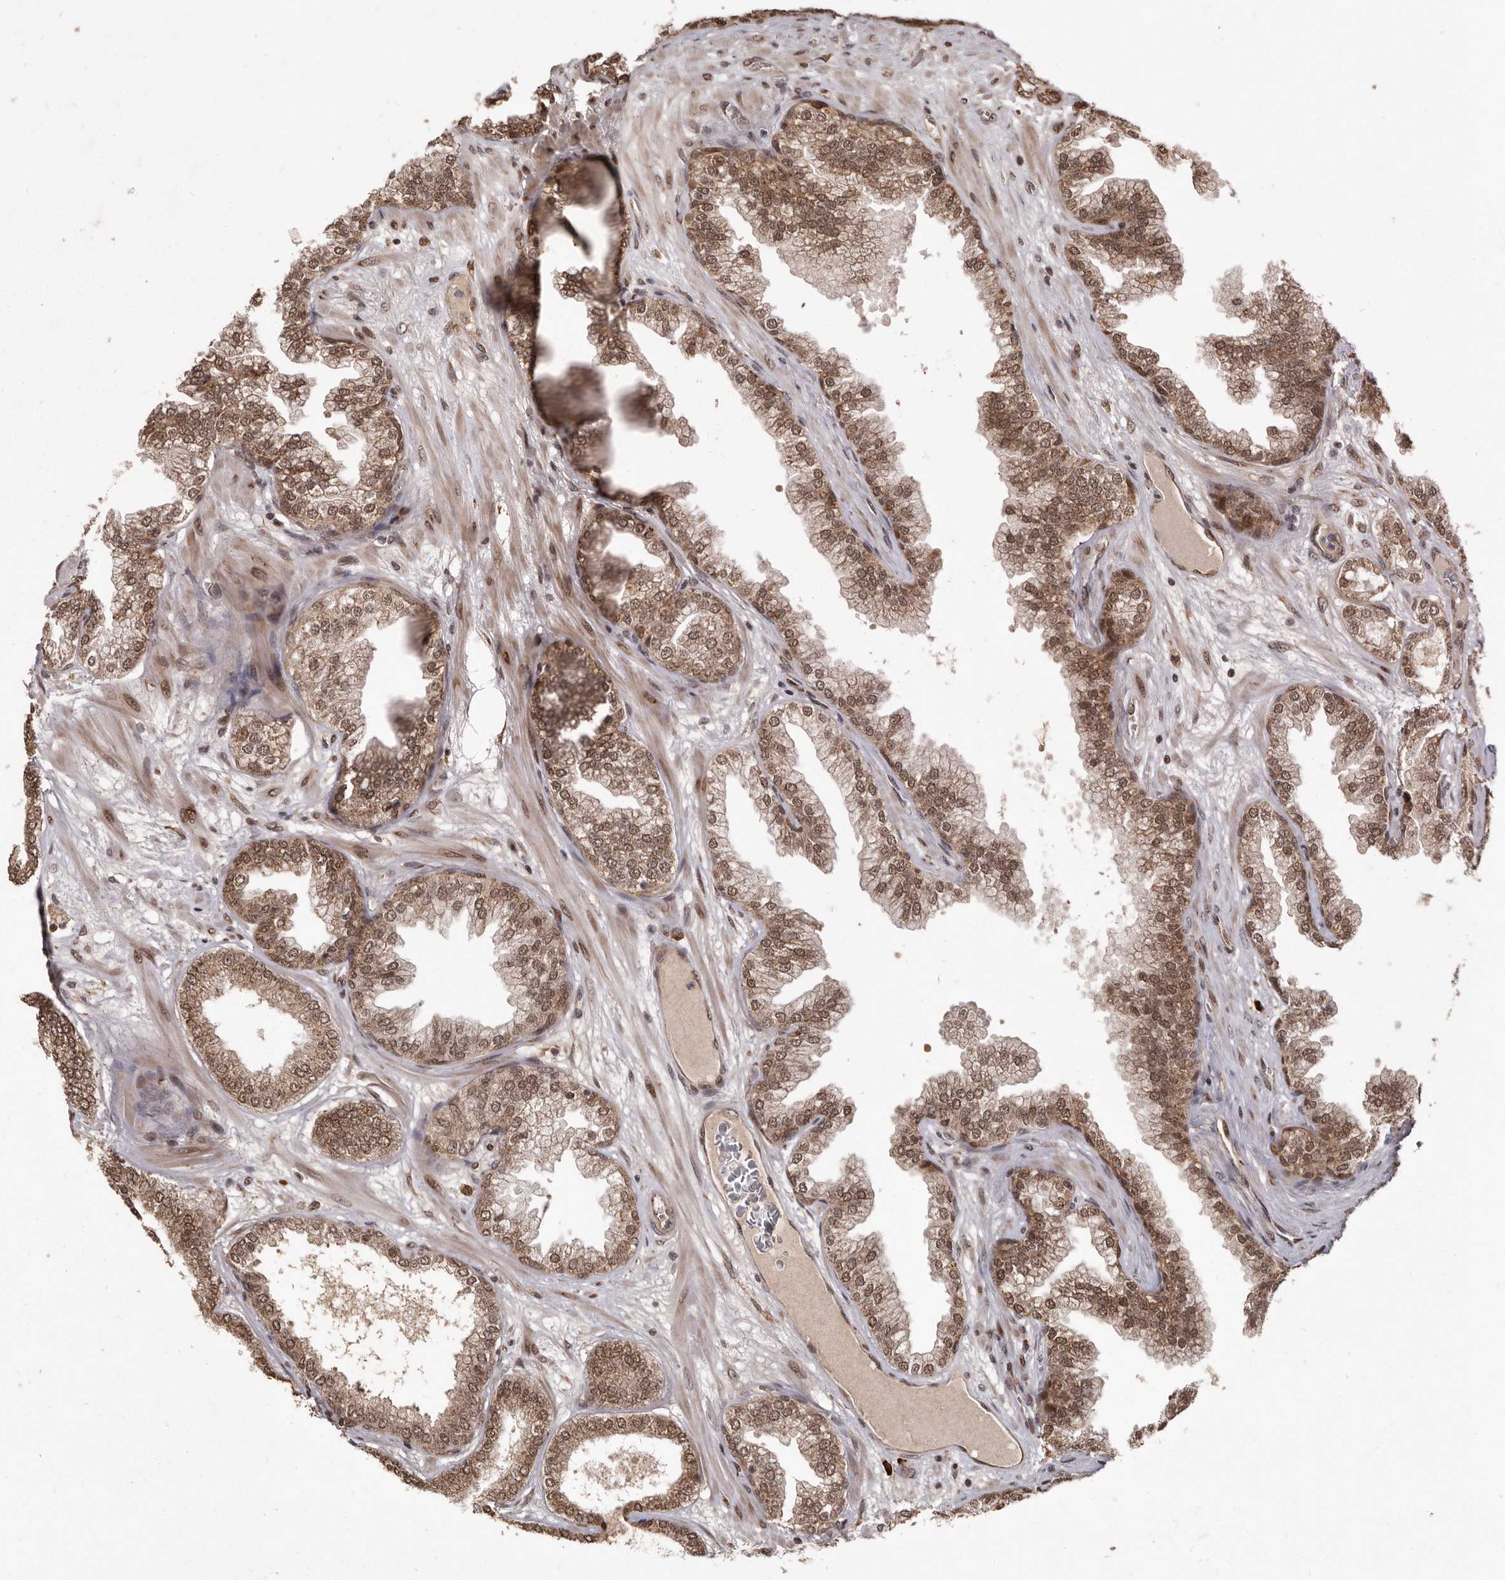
{"staining": {"intensity": "moderate", "quantity": ">75%", "location": "cytoplasmic/membranous,nuclear"}, "tissue": "prostate cancer", "cell_type": "Tumor cells", "image_type": "cancer", "snomed": [{"axis": "morphology", "description": "Adenocarcinoma, High grade"}, {"axis": "topography", "description": "Prostate"}], "caption": "This is an image of IHC staining of adenocarcinoma (high-grade) (prostate), which shows moderate staining in the cytoplasmic/membranous and nuclear of tumor cells.", "gene": "LRGUK", "patient": {"sex": "male", "age": 58}}